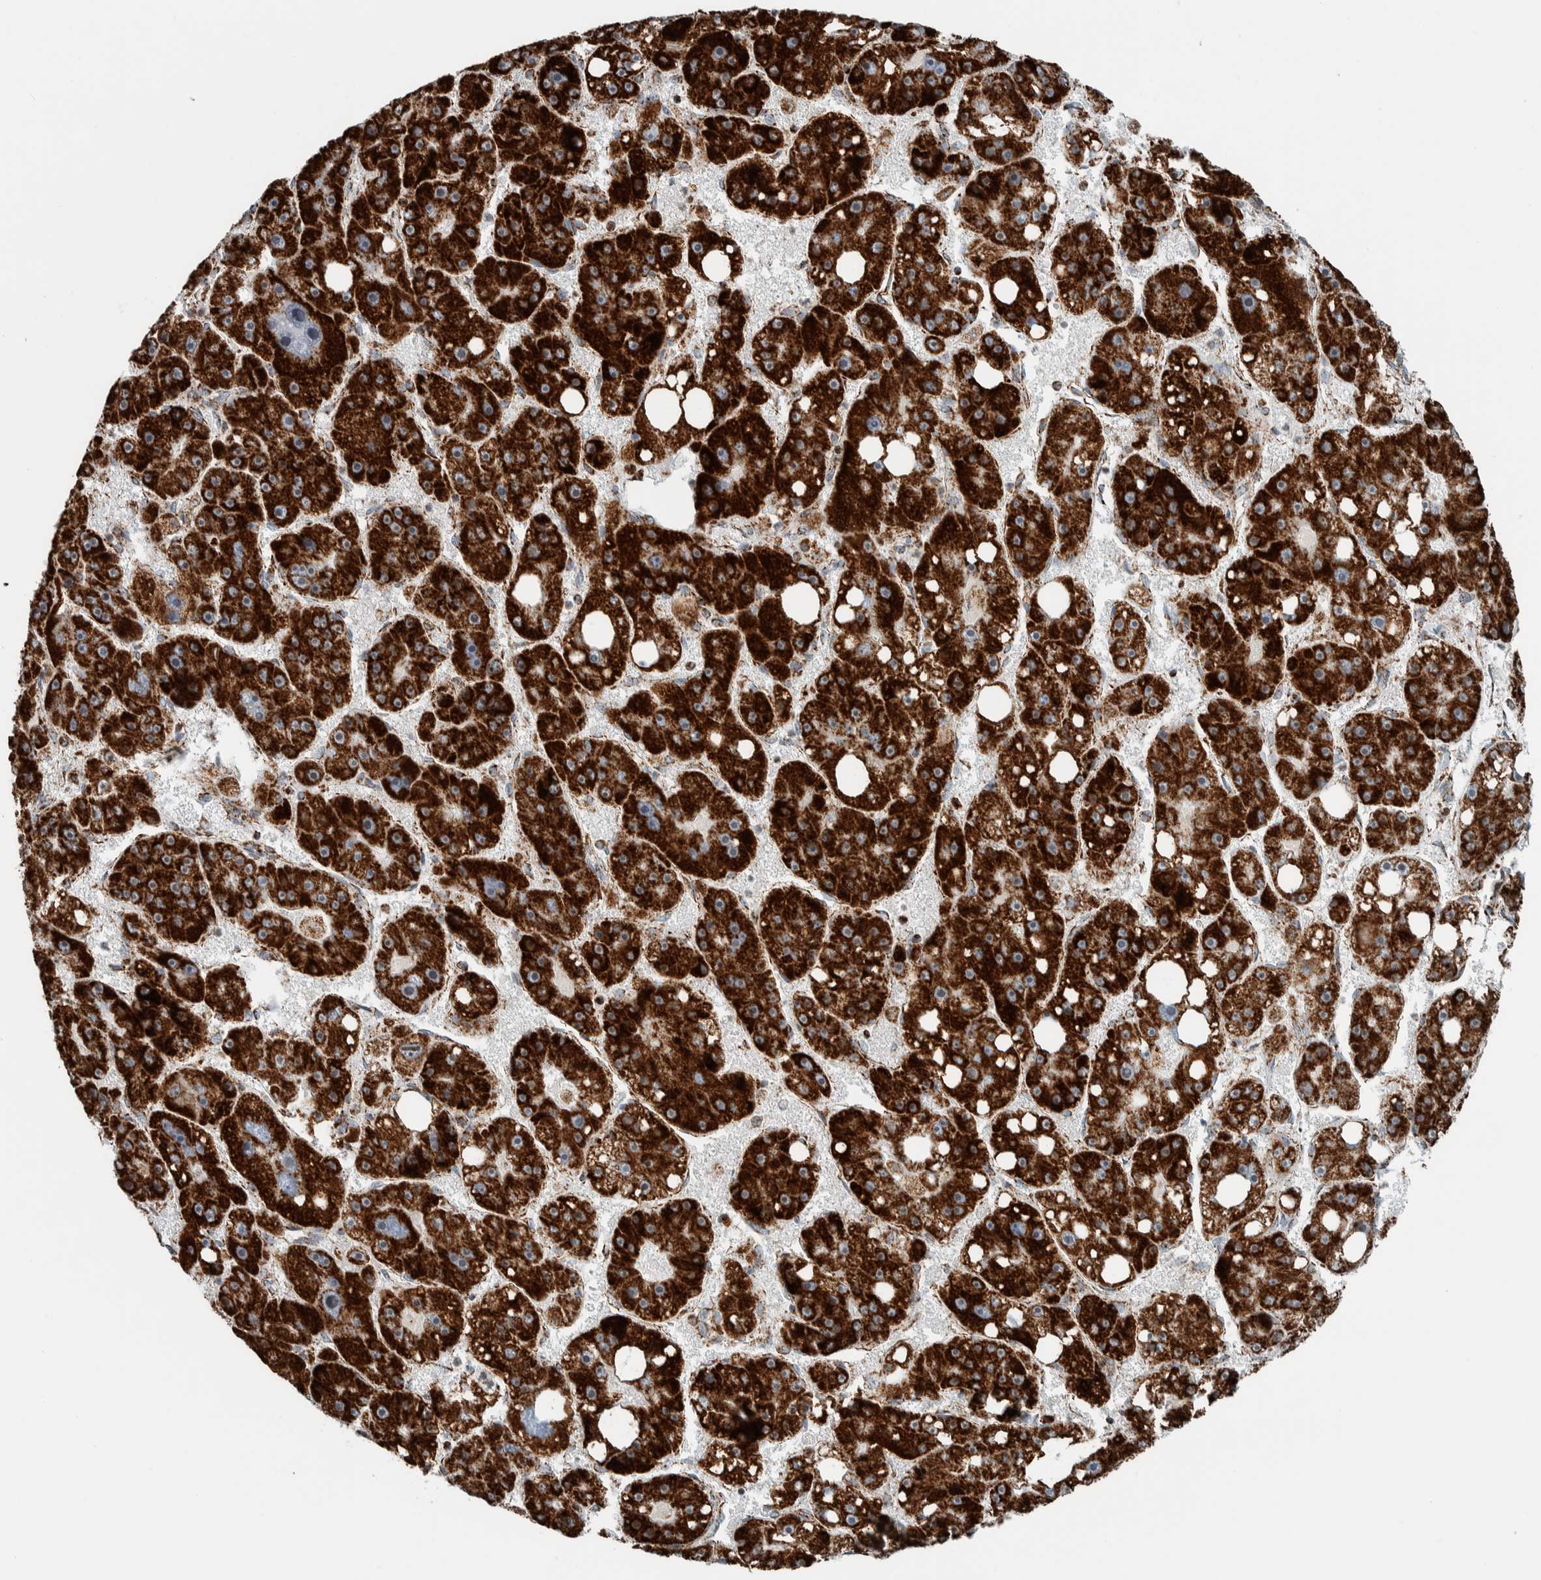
{"staining": {"intensity": "strong", "quantity": ">75%", "location": "cytoplasmic/membranous"}, "tissue": "liver cancer", "cell_type": "Tumor cells", "image_type": "cancer", "snomed": [{"axis": "morphology", "description": "Carcinoma, Hepatocellular, NOS"}, {"axis": "topography", "description": "Liver"}], "caption": "Approximately >75% of tumor cells in liver cancer (hepatocellular carcinoma) display strong cytoplasmic/membranous protein expression as visualized by brown immunohistochemical staining.", "gene": "CNTROB", "patient": {"sex": "female", "age": 61}}